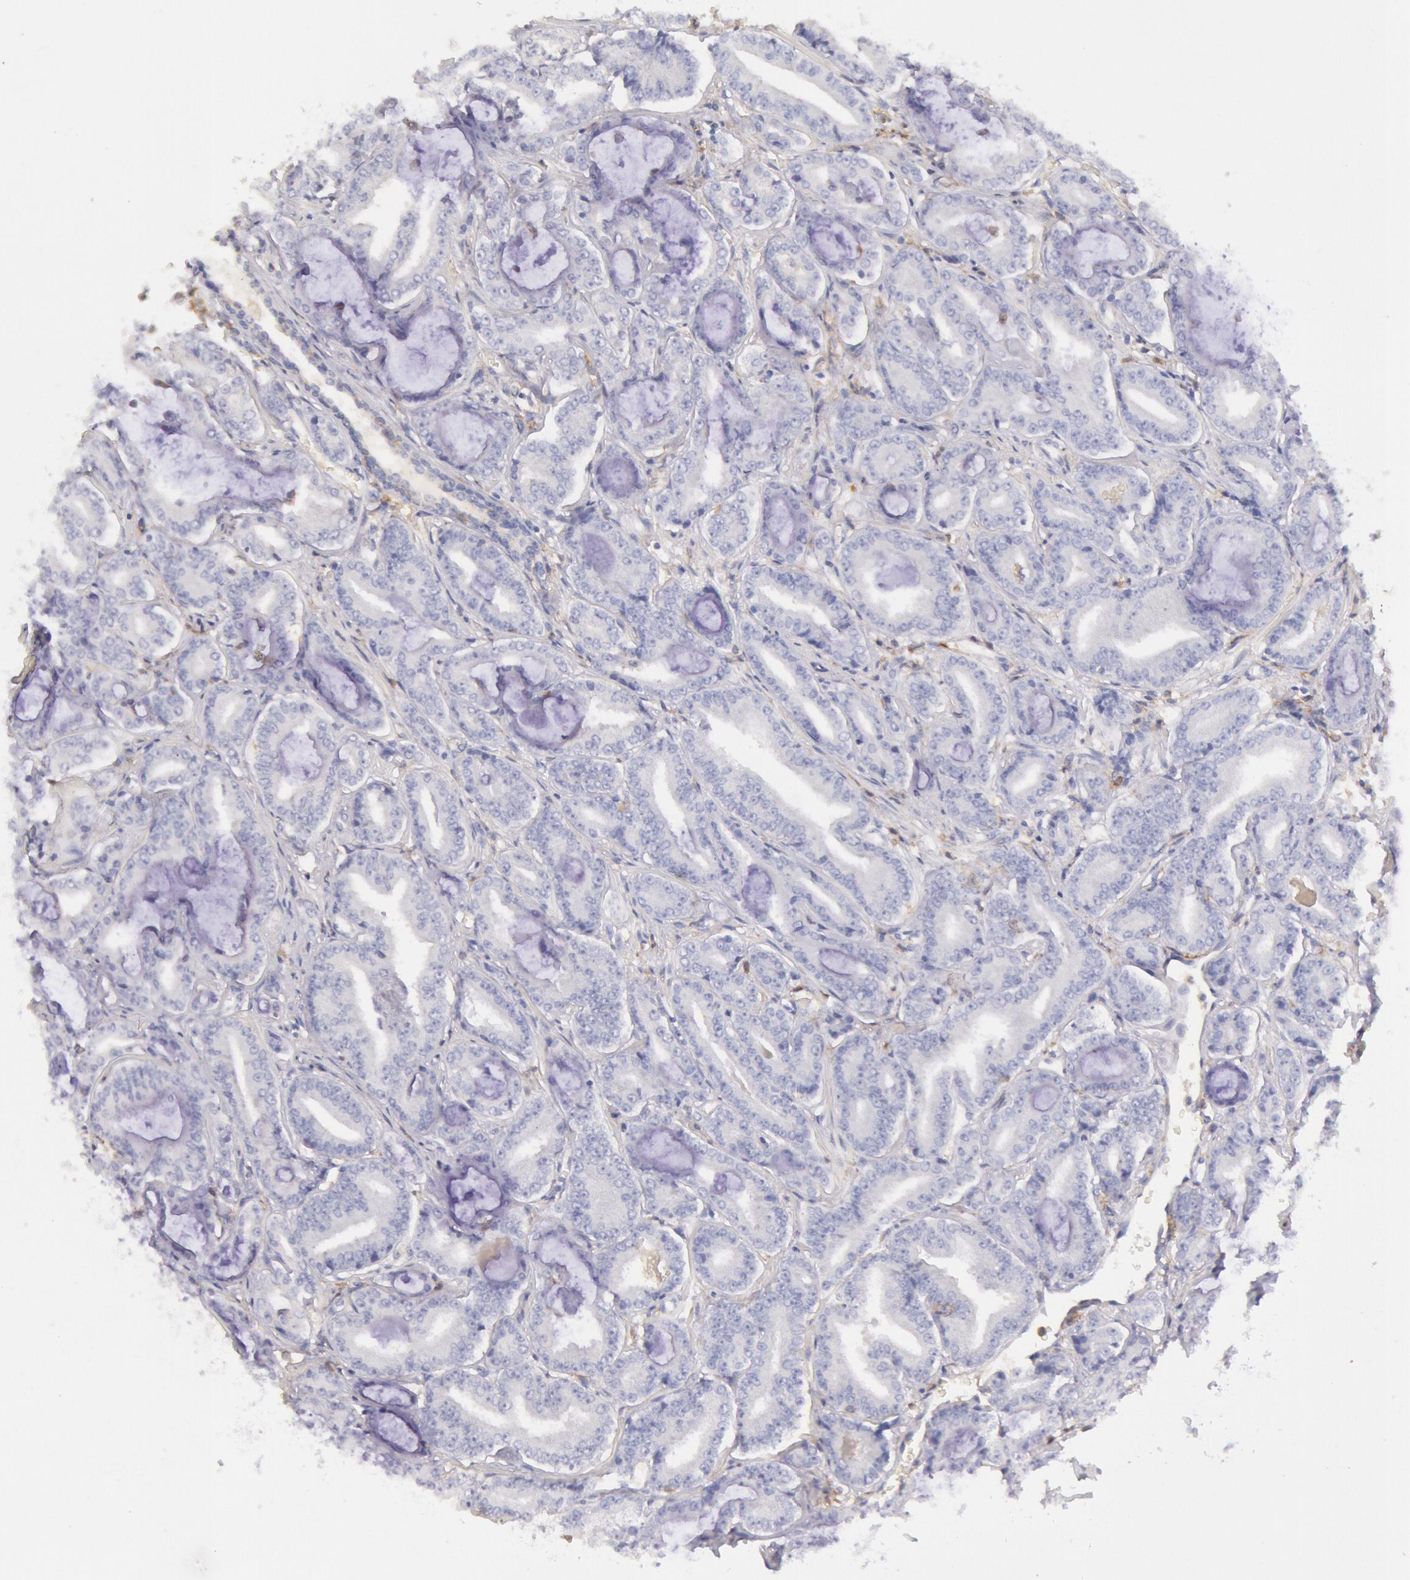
{"staining": {"intensity": "negative", "quantity": "none", "location": "none"}, "tissue": "prostate cancer", "cell_type": "Tumor cells", "image_type": "cancer", "snomed": [{"axis": "morphology", "description": "Adenocarcinoma, Low grade"}, {"axis": "topography", "description": "Prostate"}], "caption": "Immunohistochemistry image of neoplastic tissue: human prostate adenocarcinoma (low-grade) stained with DAB (3,3'-diaminobenzidine) displays no significant protein staining in tumor cells. Brightfield microscopy of IHC stained with DAB (brown) and hematoxylin (blue), captured at high magnification.", "gene": "LYN", "patient": {"sex": "male", "age": 65}}